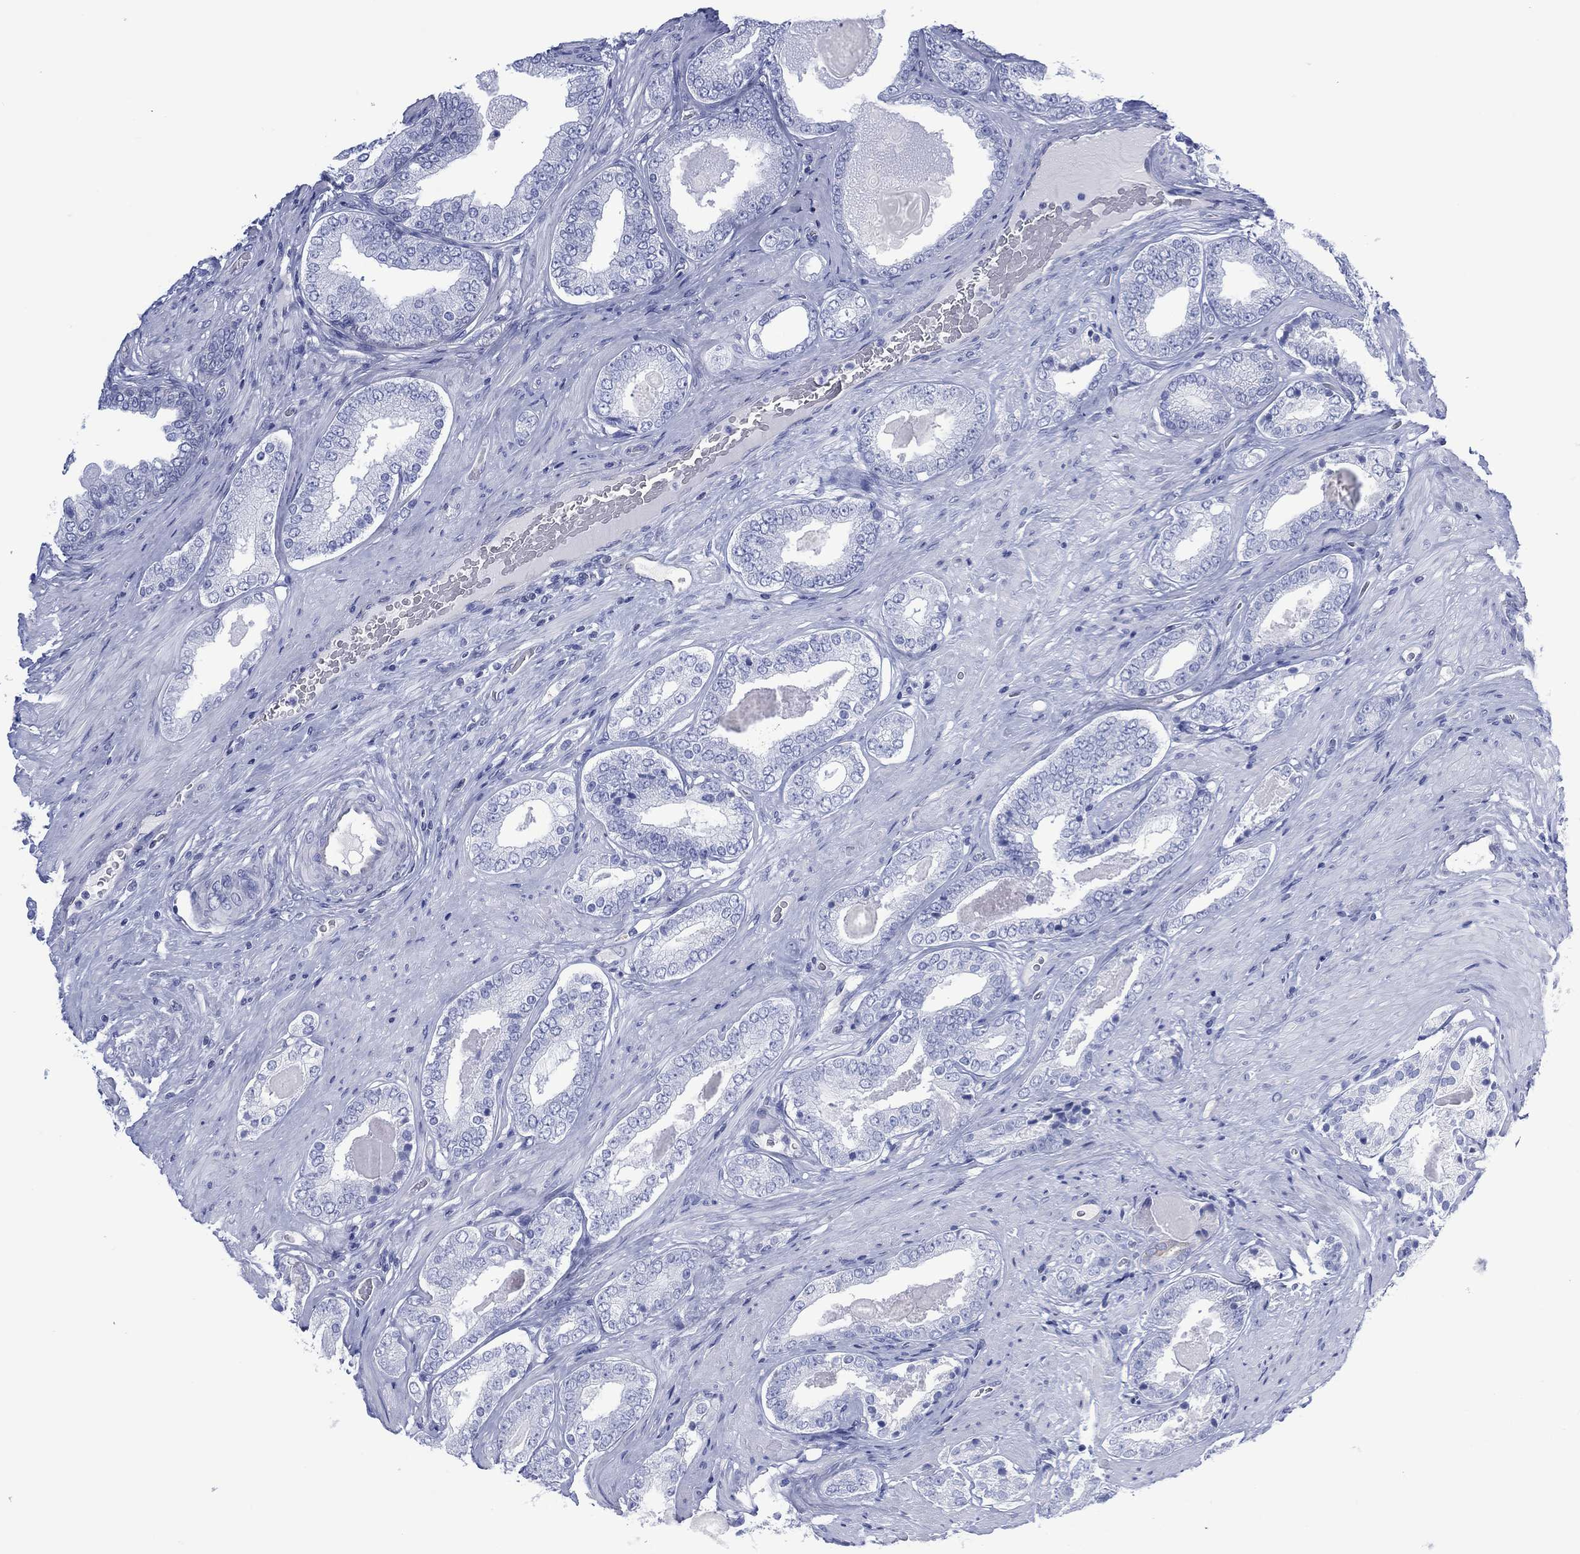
{"staining": {"intensity": "negative", "quantity": "none", "location": "none"}, "tissue": "prostate cancer", "cell_type": "Tumor cells", "image_type": "cancer", "snomed": [{"axis": "morphology", "description": "Adenocarcinoma, Low grade"}, {"axis": "topography", "description": "Prostate and seminal vesicle, NOS"}], "caption": "This is an immunohistochemistry micrograph of human prostate cancer (low-grade adenocarcinoma). There is no staining in tumor cells.", "gene": "DDI1", "patient": {"sex": "male", "age": 61}}